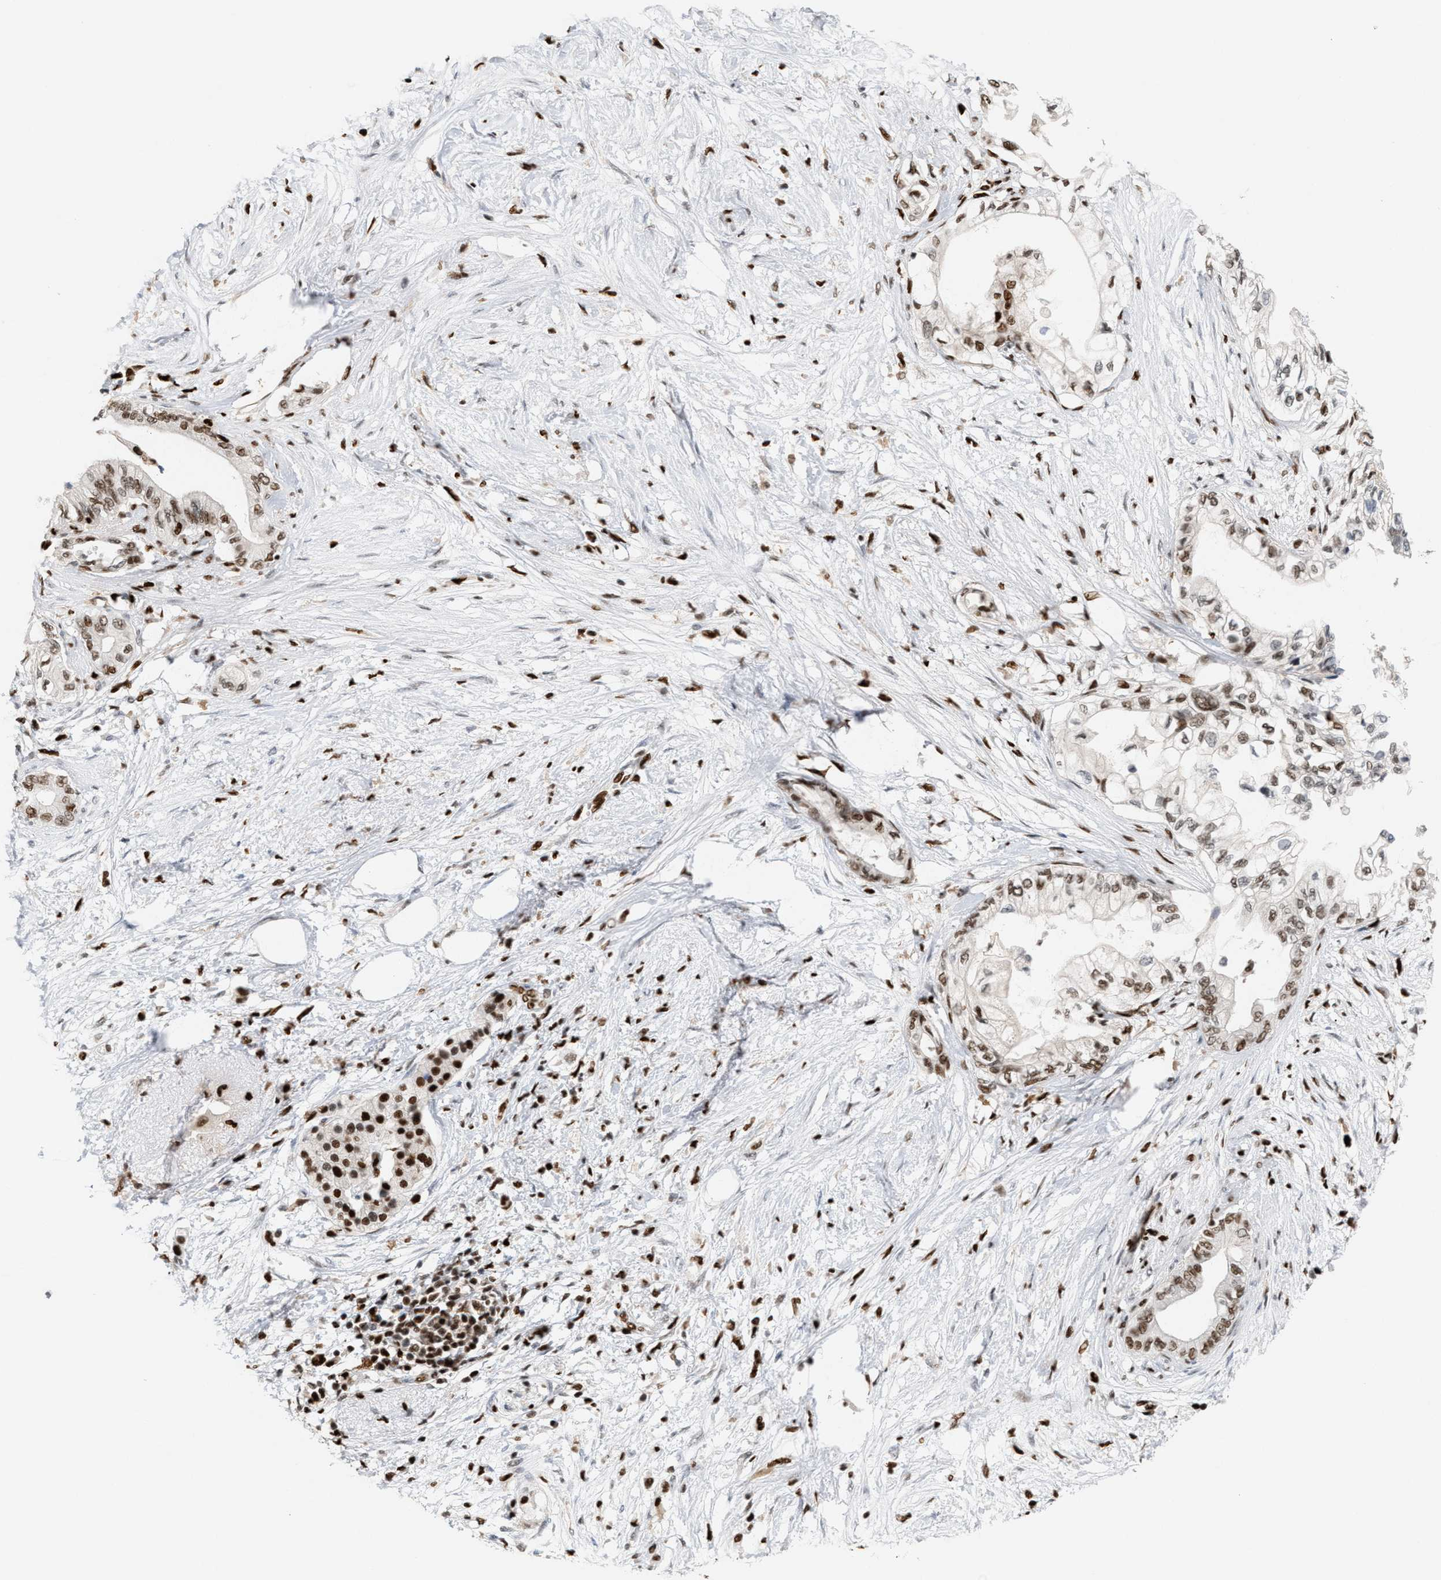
{"staining": {"intensity": "strong", "quantity": ">75%", "location": "nuclear"}, "tissue": "pancreatic cancer", "cell_type": "Tumor cells", "image_type": "cancer", "snomed": [{"axis": "morphology", "description": "Normal tissue, NOS"}, {"axis": "morphology", "description": "Adenocarcinoma, NOS"}, {"axis": "topography", "description": "Pancreas"}, {"axis": "topography", "description": "Duodenum"}], "caption": "Protein staining of pancreatic cancer tissue shows strong nuclear positivity in about >75% of tumor cells.", "gene": "RNASEK-C17orf49", "patient": {"sex": "female", "age": 60}}